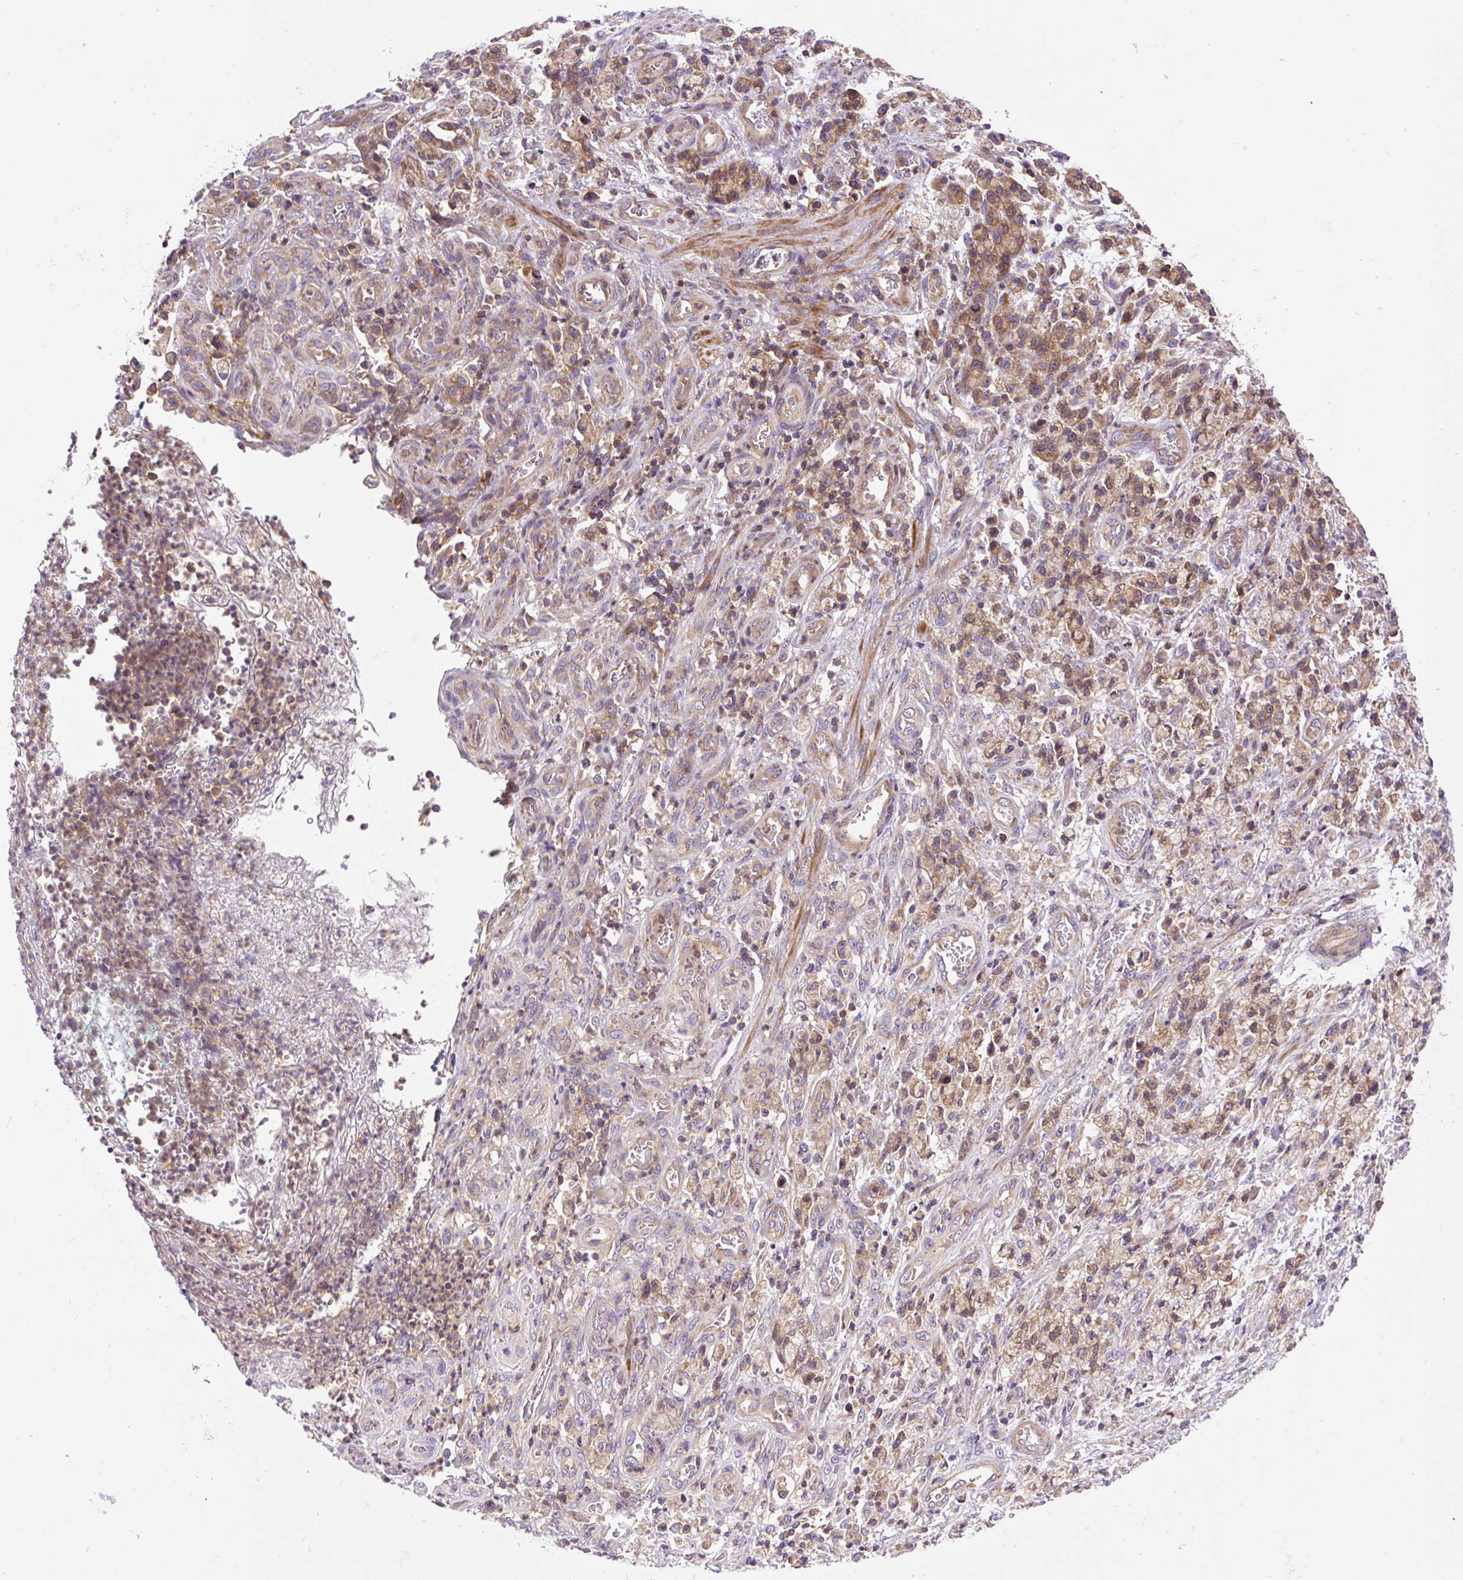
{"staining": {"intensity": "moderate", "quantity": ">75%", "location": "cytoplasmic/membranous"}, "tissue": "stomach cancer", "cell_type": "Tumor cells", "image_type": "cancer", "snomed": [{"axis": "morphology", "description": "Adenocarcinoma, NOS"}, {"axis": "topography", "description": "Stomach"}], "caption": "A medium amount of moderate cytoplasmic/membranous expression is identified in about >75% of tumor cells in stomach adenocarcinoma tissue.", "gene": "CCDC28A", "patient": {"sex": "male", "age": 77}}